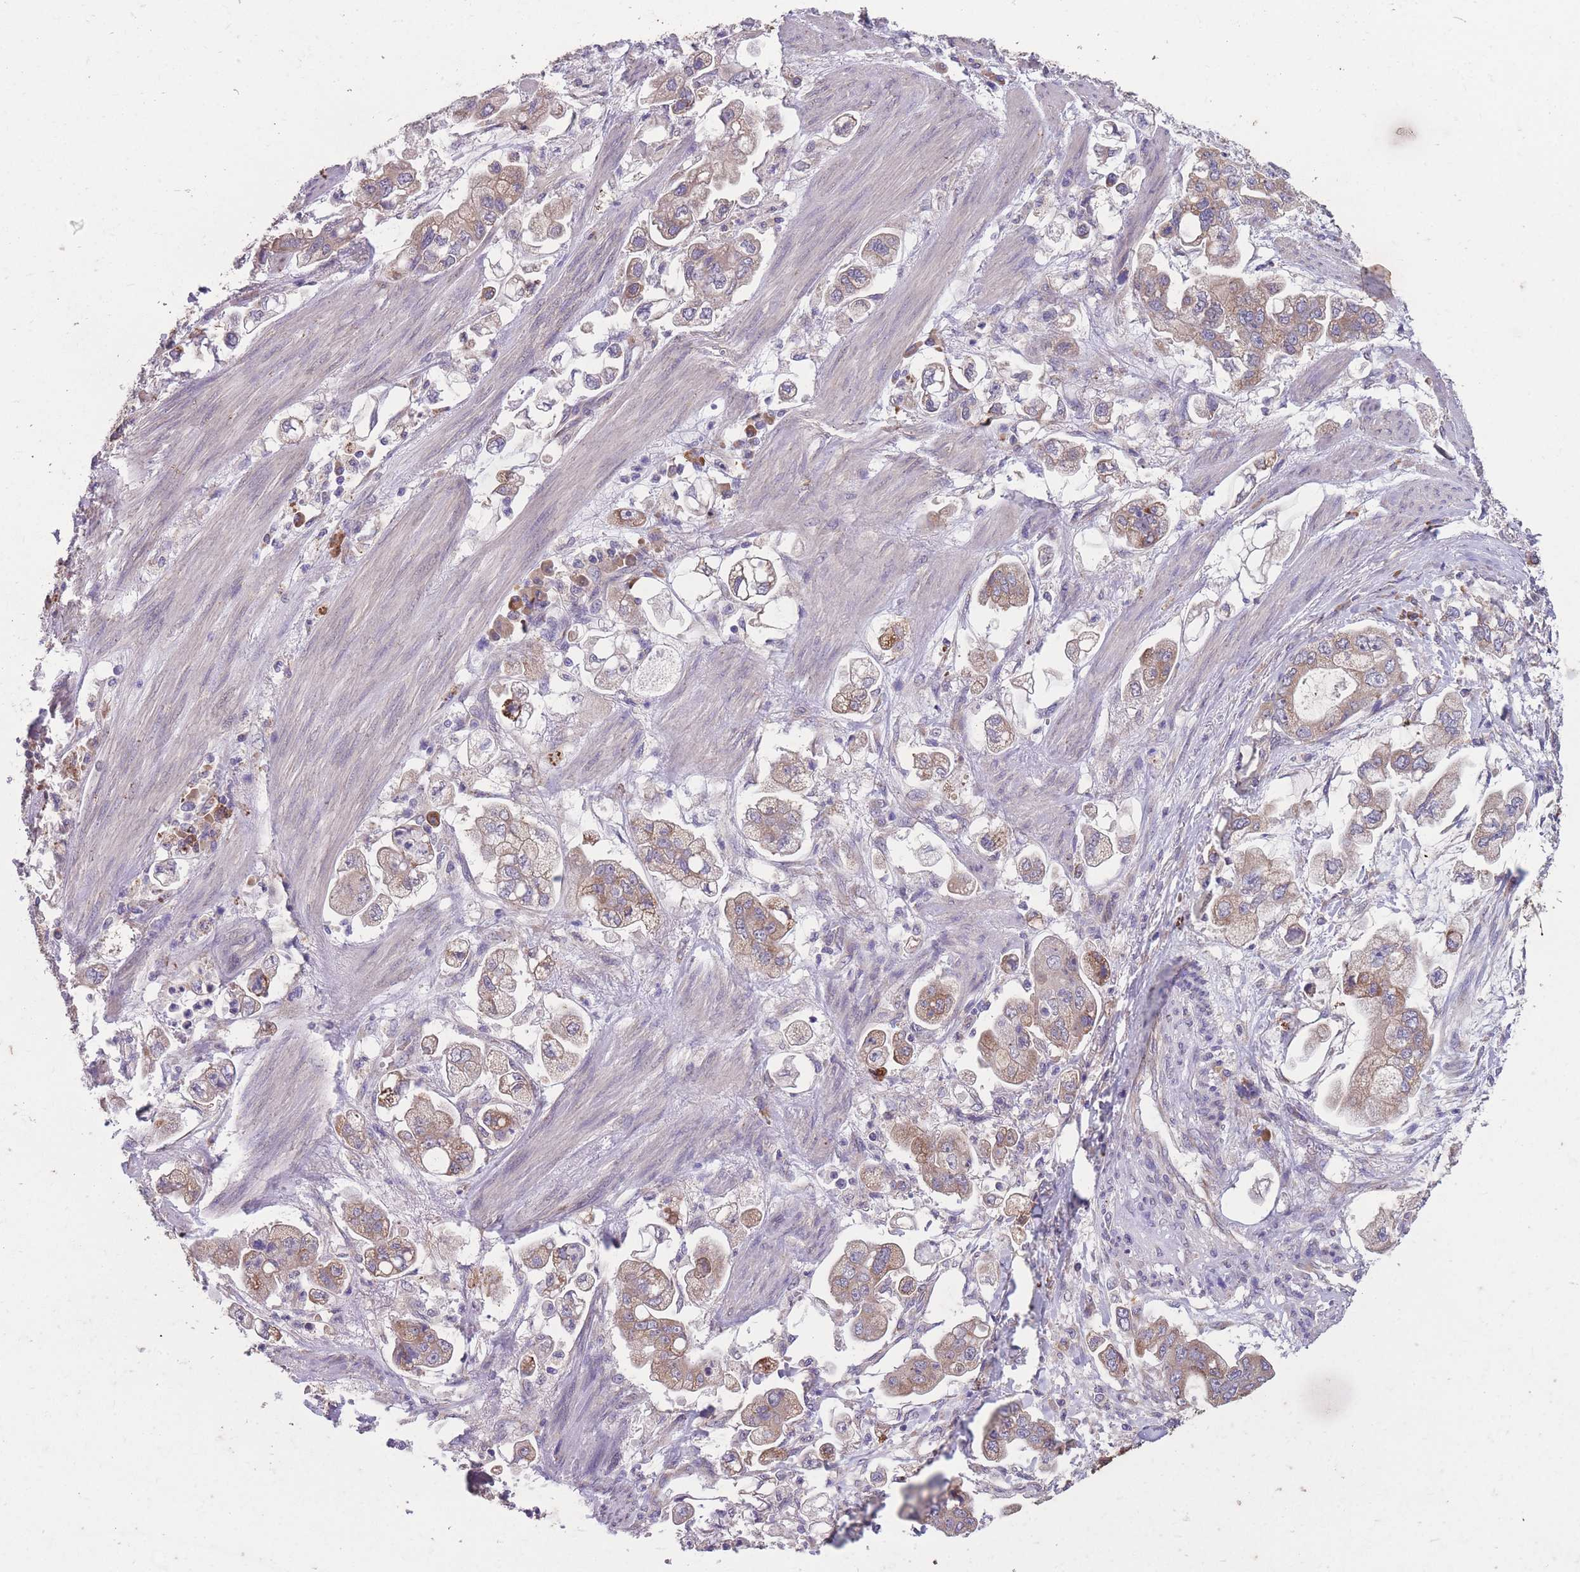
{"staining": {"intensity": "moderate", "quantity": ">75%", "location": "cytoplasmic/membranous"}, "tissue": "stomach cancer", "cell_type": "Tumor cells", "image_type": "cancer", "snomed": [{"axis": "morphology", "description": "Adenocarcinoma, NOS"}, {"axis": "topography", "description": "Stomach"}], "caption": "Protein staining by immunohistochemistry reveals moderate cytoplasmic/membranous expression in about >75% of tumor cells in stomach adenocarcinoma.", "gene": "STIM2", "patient": {"sex": "male", "age": 62}}